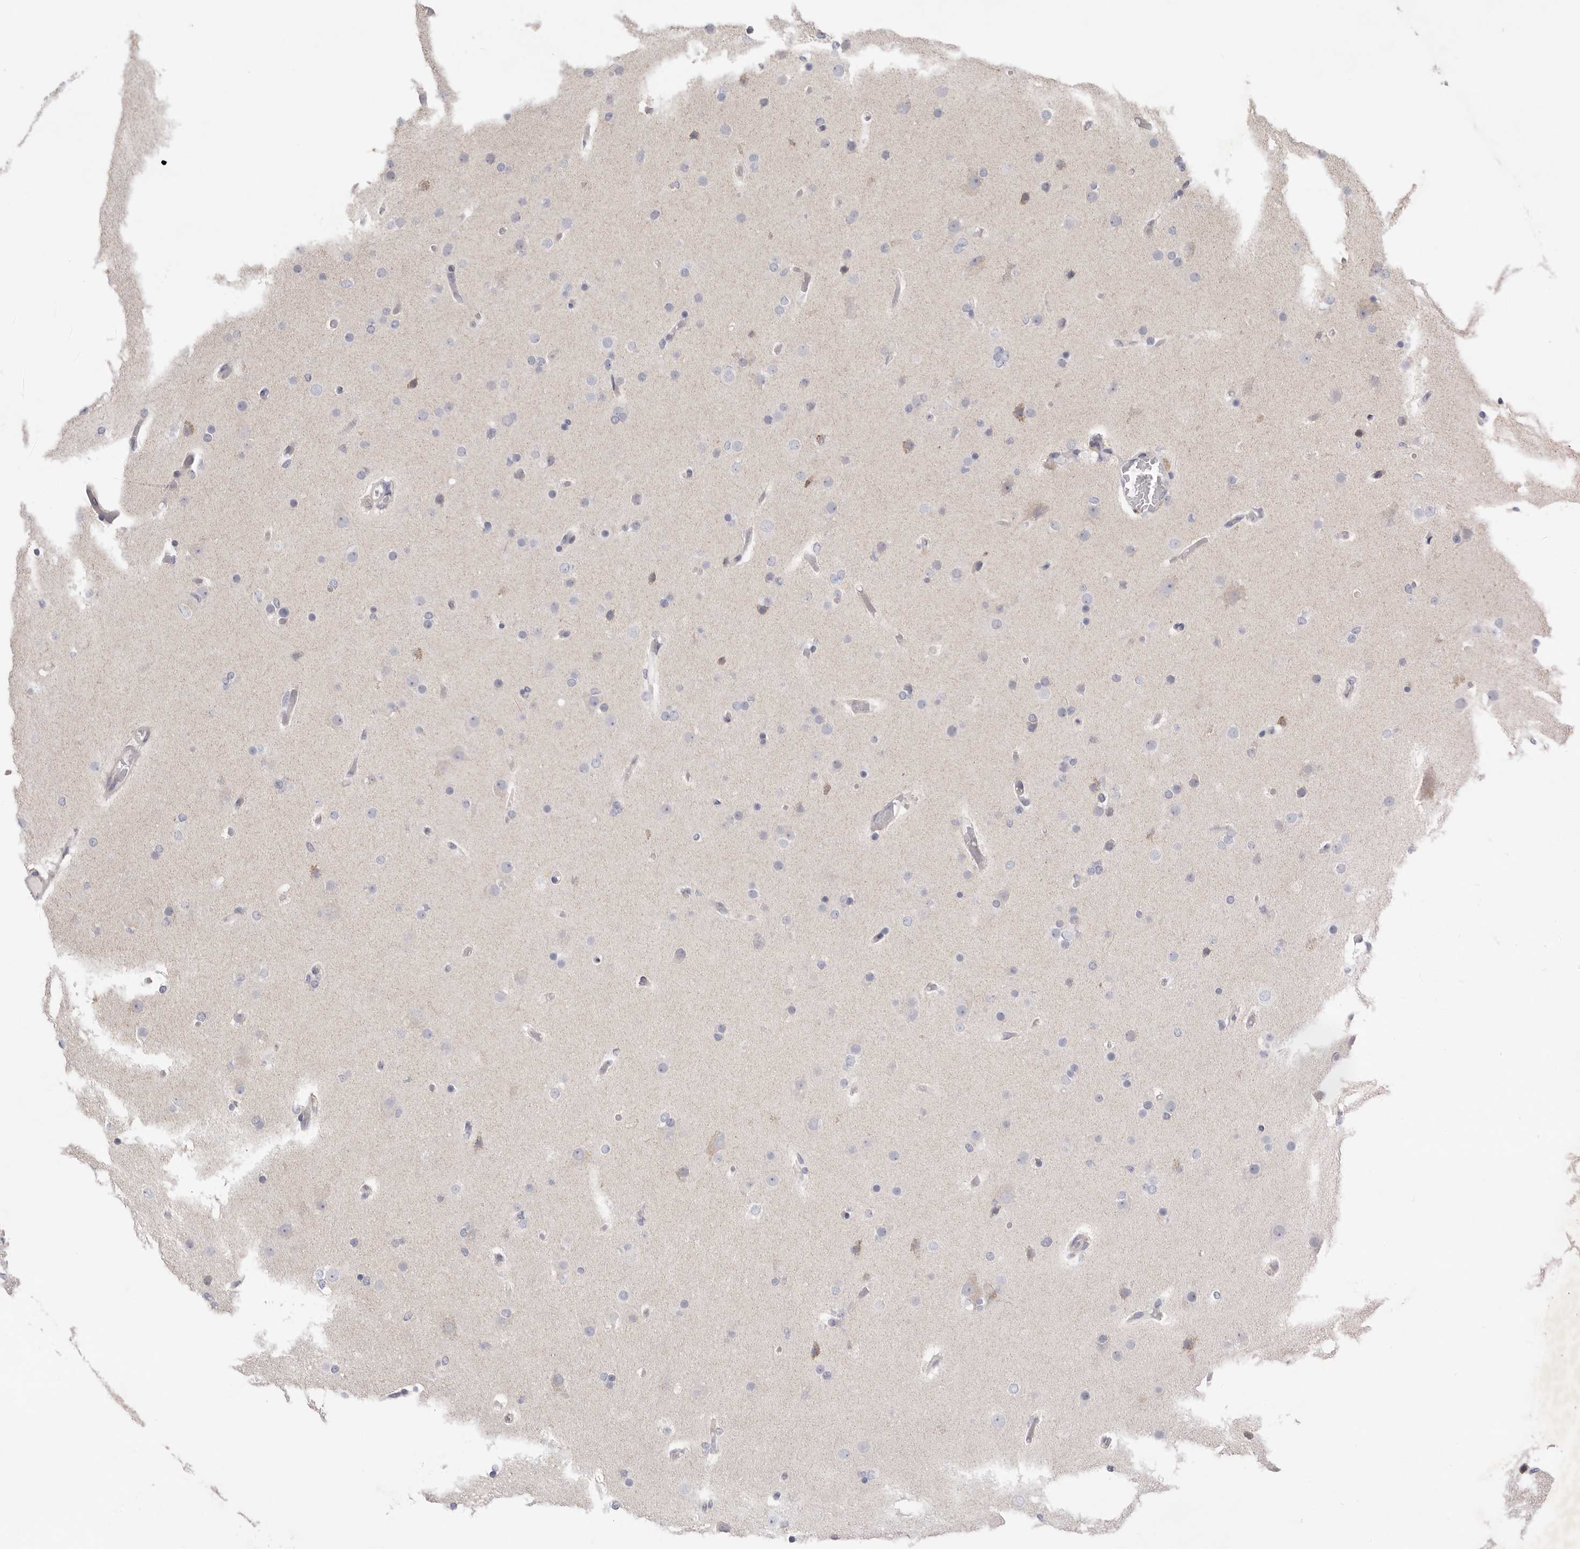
{"staining": {"intensity": "negative", "quantity": "none", "location": "none"}, "tissue": "glioma", "cell_type": "Tumor cells", "image_type": "cancer", "snomed": [{"axis": "morphology", "description": "Glioma, malignant, High grade"}, {"axis": "topography", "description": "Cerebral cortex"}], "caption": "An IHC micrograph of malignant glioma (high-grade) is shown. There is no staining in tumor cells of malignant glioma (high-grade).", "gene": "USH1C", "patient": {"sex": "female", "age": 36}}